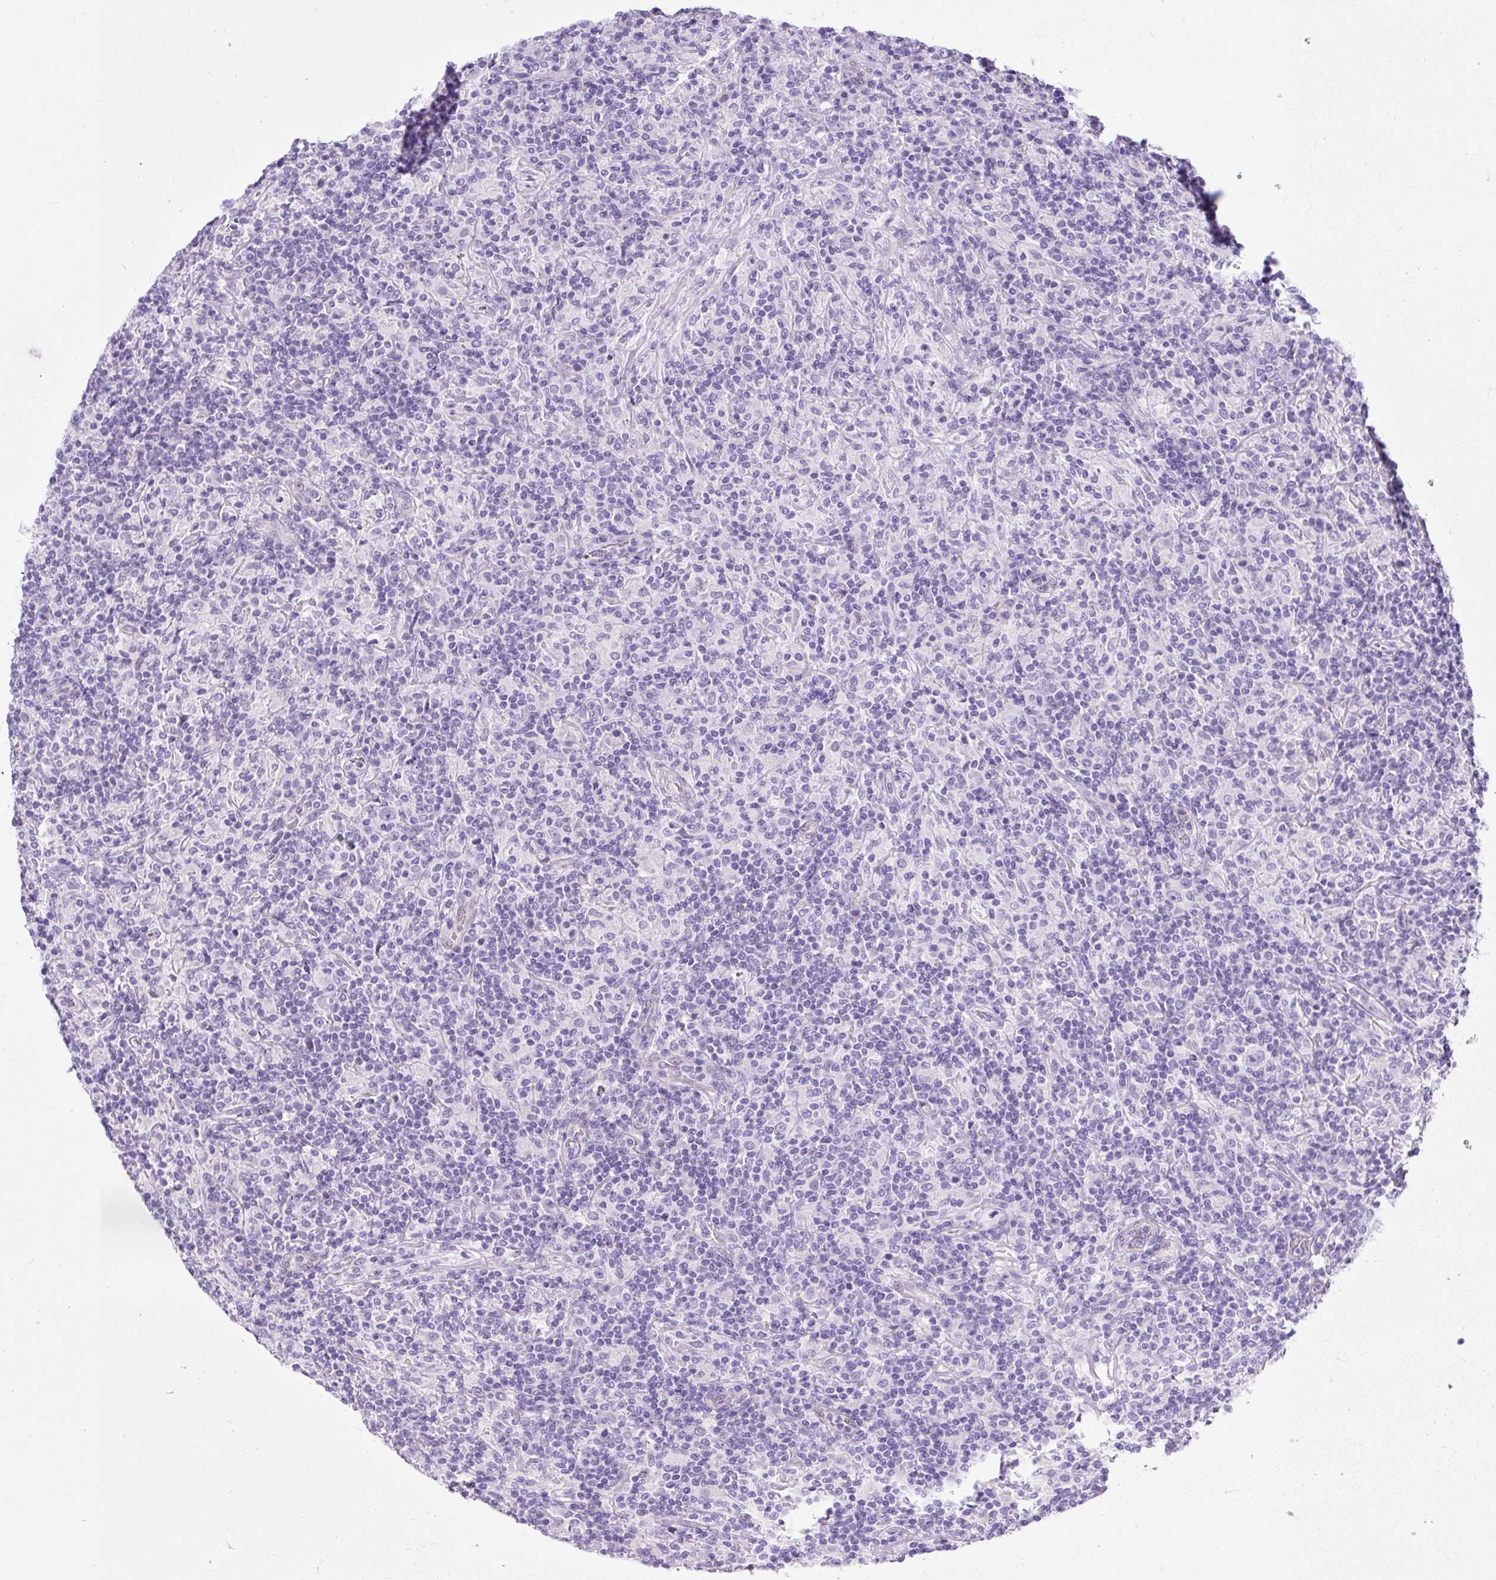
{"staining": {"intensity": "negative", "quantity": "none", "location": "none"}, "tissue": "lymphoma", "cell_type": "Tumor cells", "image_type": "cancer", "snomed": [{"axis": "morphology", "description": "Hodgkin's disease, NOS"}, {"axis": "topography", "description": "Lymph node"}], "caption": "This is an IHC histopathology image of human Hodgkin's disease. There is no positivity in tumor cells.", "gene": "UPP1", "patient": {"sex": "male", "age": 70}}